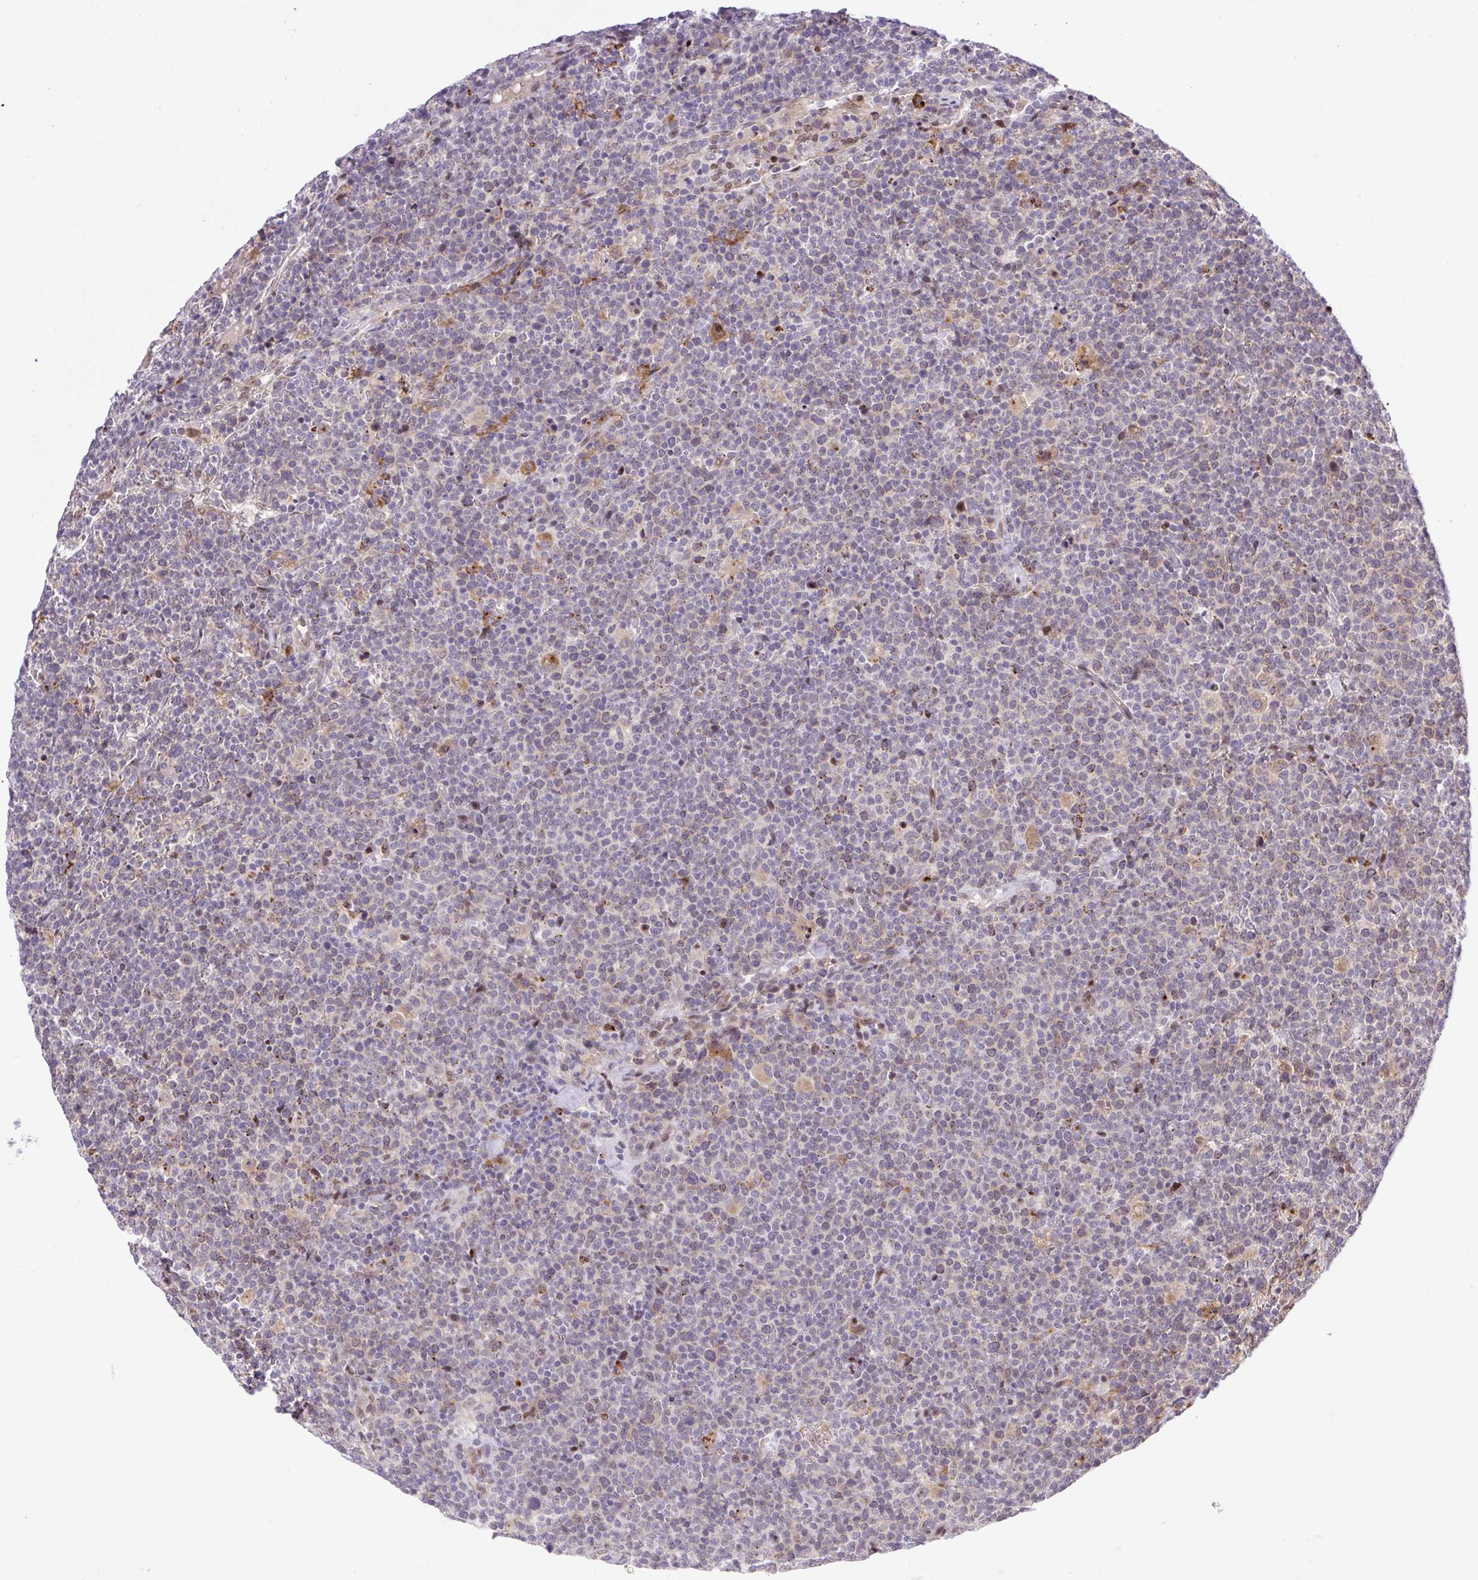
{"staining": {"intensity": "negative", "quantity": "none", "location": "none"}, "tissue": "lymphoma", "cell_type": "Tumor cells", "image_type": "cancer", "snomed": [{"axis": "morphology", "description": "Malignant lymphoma, non-Hodgkin's type, High grade"}, {"axis": "topography", "description": "Lymph node"}], "caption": "Photomicrograph shows no protein staining in tumor cells of lymphoma tissue.", "gene": "ERG", "patient": {"sex": "male", "age": 61}}